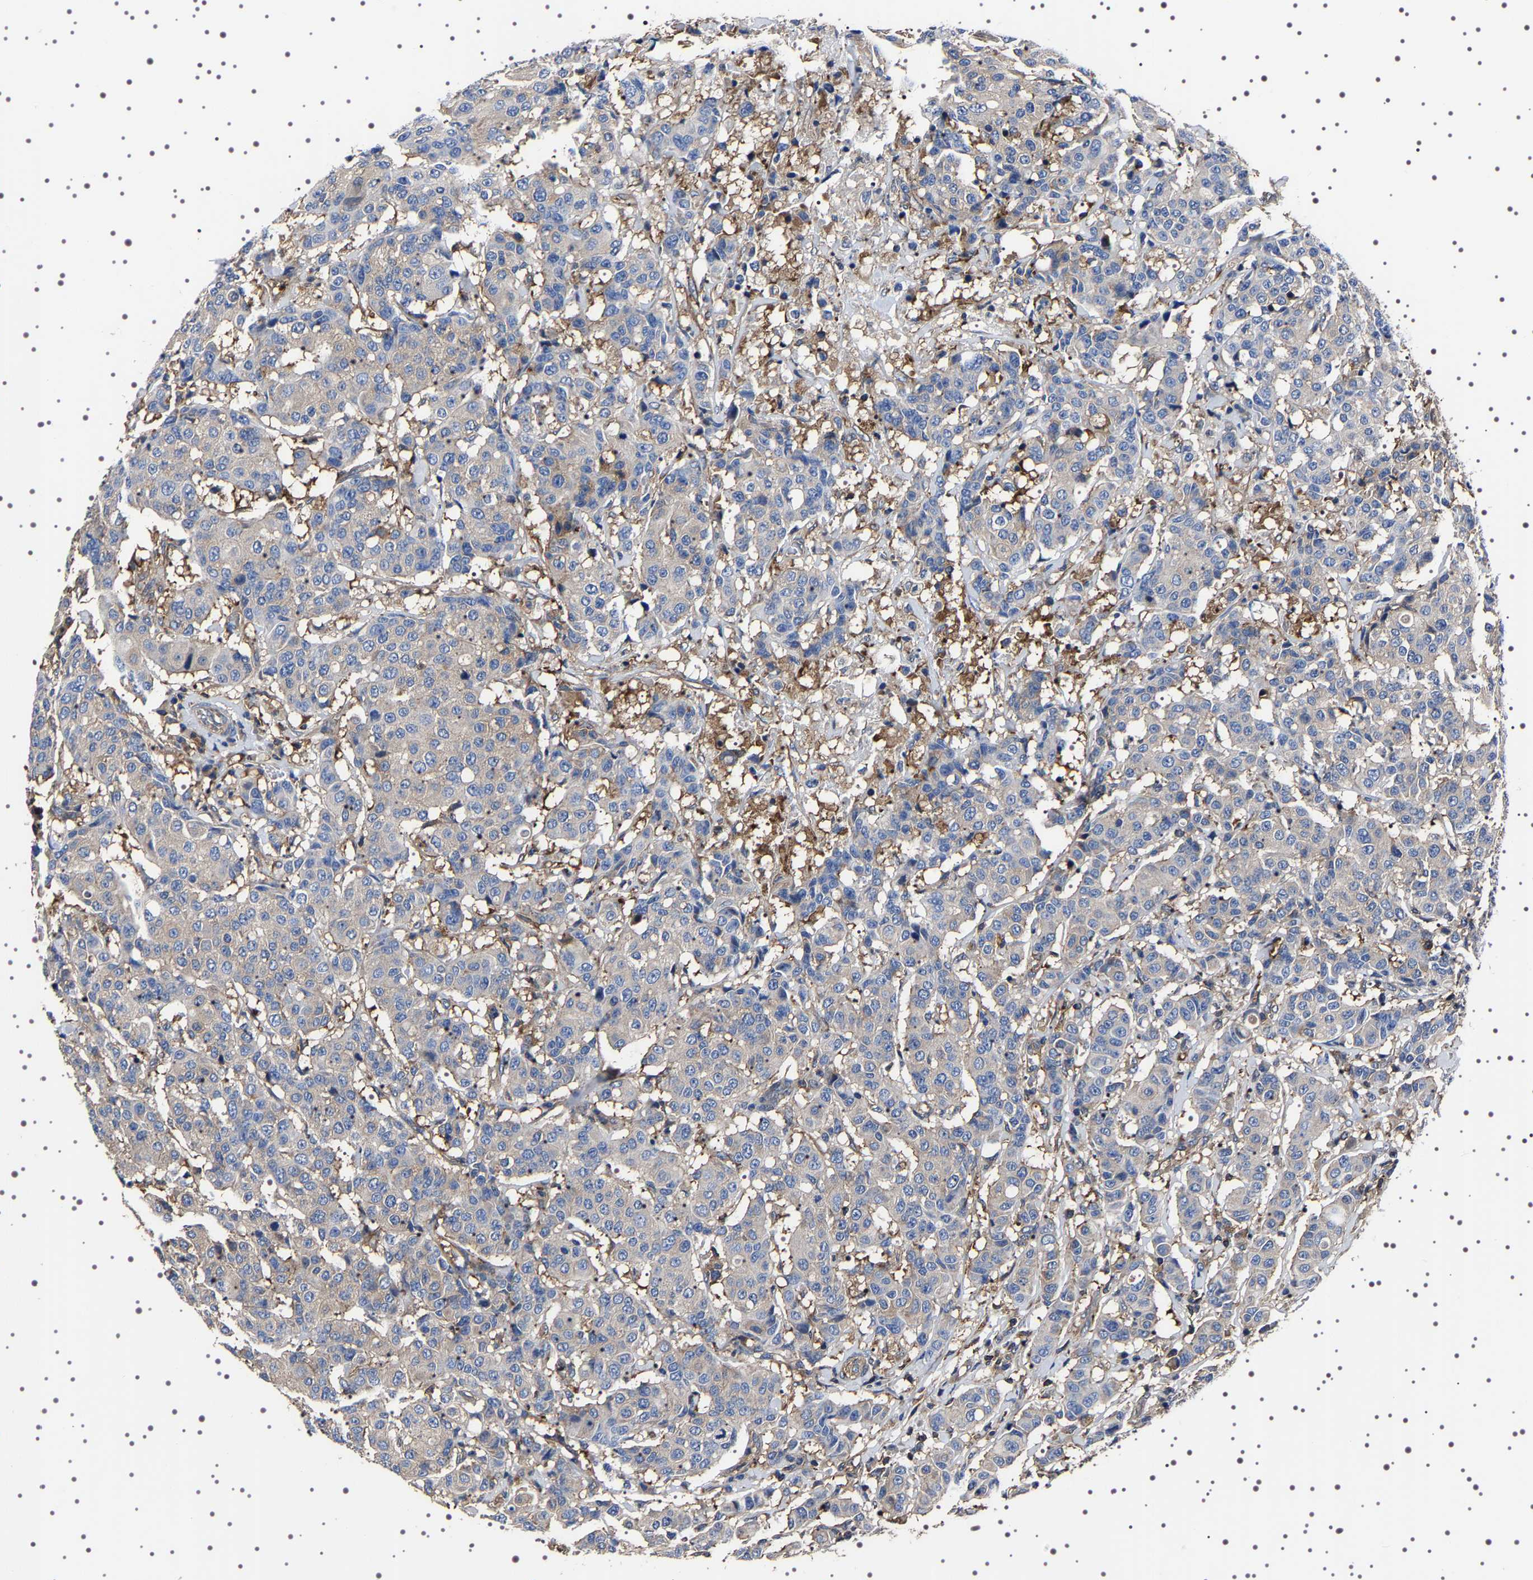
{"staining": {"intensity": "negative", "quantity": "none", "location": "none"}, "tissue": "breast cancer", "cell_type": "Tumor cells", "image_type": "cancer", "snomed": [{"axis": "morphology", "description": "Duct carcinoma"}, {"axis": "topography", "description": "Breast"}], "caption": "IHC photomicrograph of breast invasive ductal carcinoma stained for a protein (brown), which exhibits no staining in tumor cells.", "gene": "WDR1", "patient": {"sex": "female", "age": 27}}